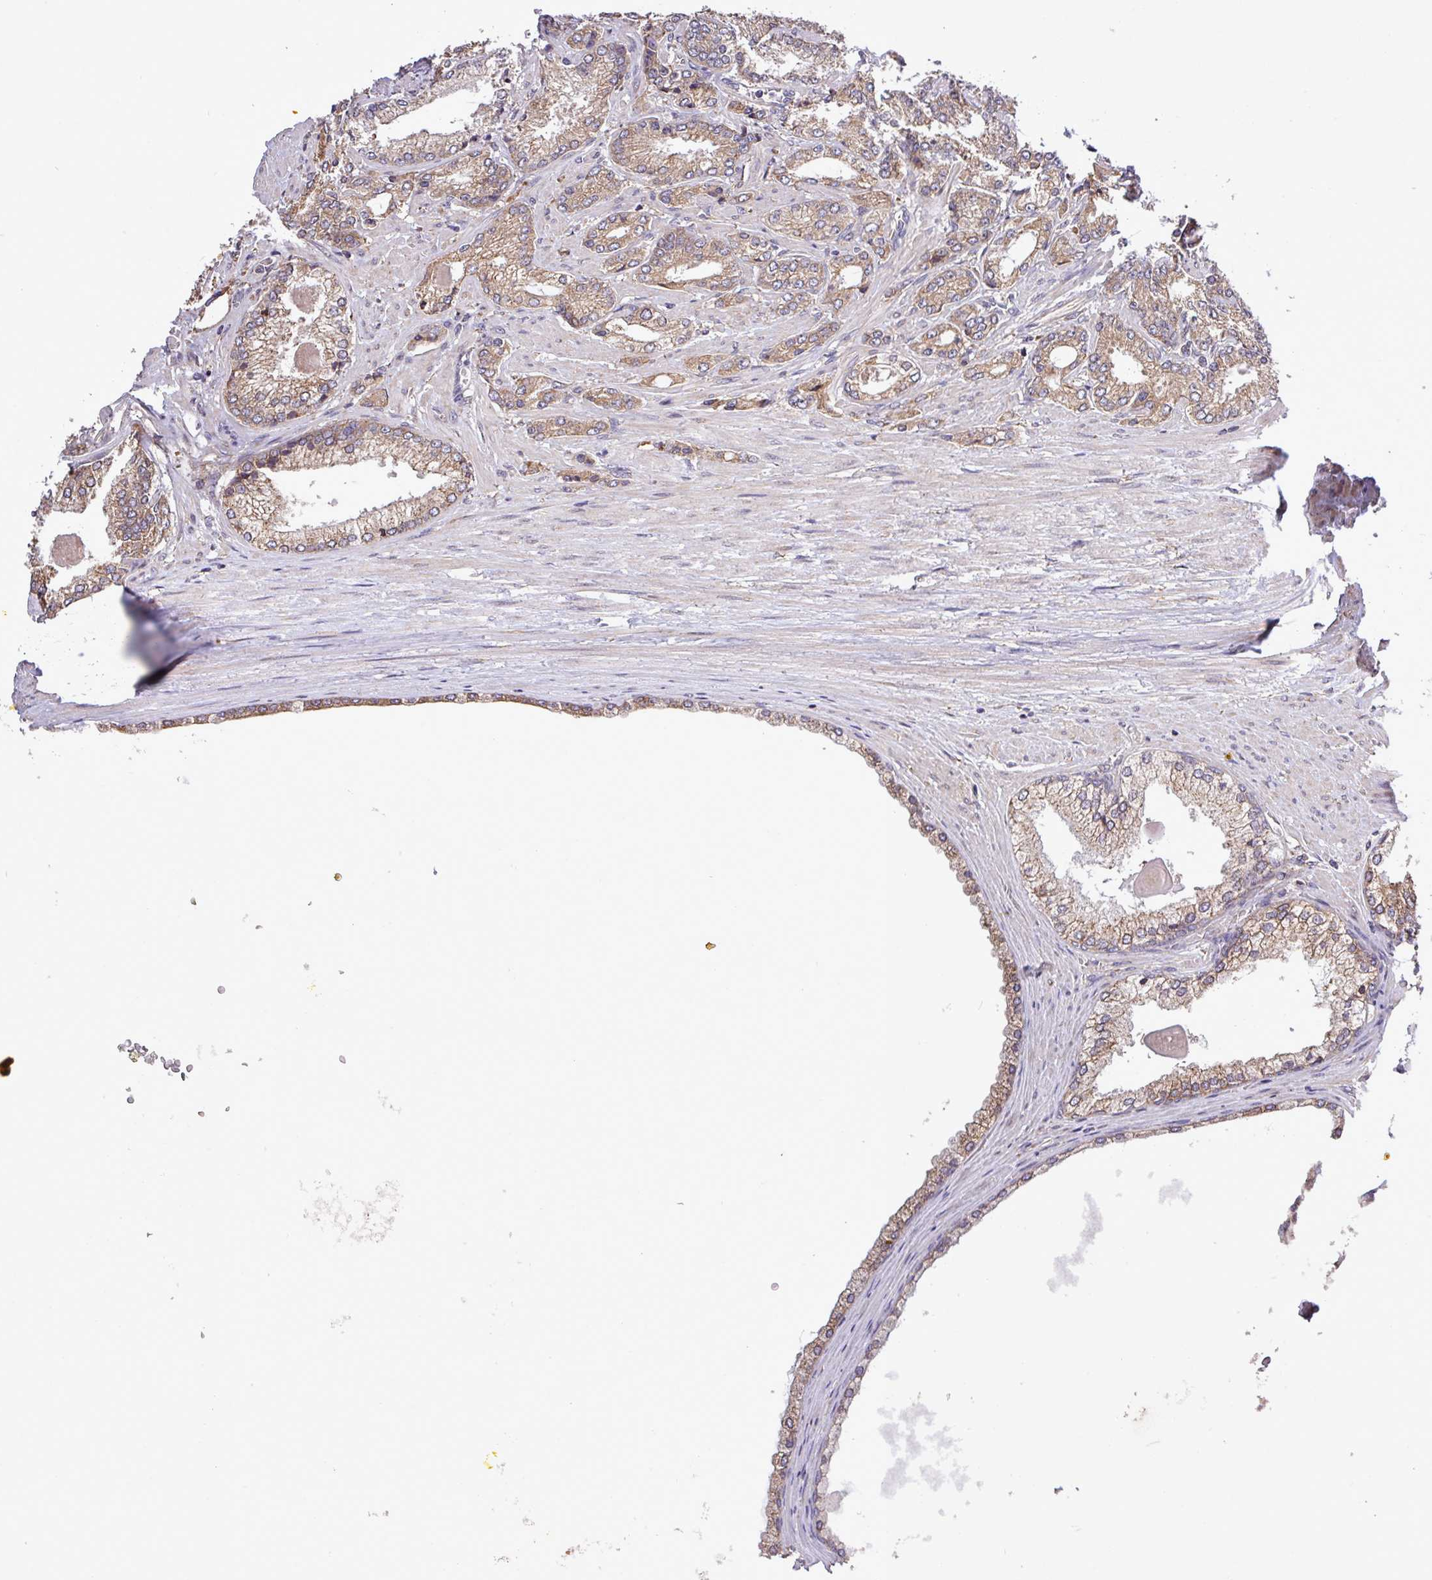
{"staining": {"intensity": "weak", "quantity": "25%-75%", "location": "cytoplasmic/membranous"}, "tissue": "prostate cancer", "cell_type": "Tumor cells", "image_type": "cancer", "snomed": [{"axis": "morphology", "description": "Adenocarcinoma, High grade"}, {"axis": "topography", "description": "Prostate"}], "caption": "This histopathology image shows immunohistochemistry staining of human adenocarcinoma (high-grade) (prostate), with low weak cytoplasmic/membranous expression in approximately 25%-75% of tumor cells.", "gene": "MEGF6", "patient": {"sex": "male", "age": 66}}